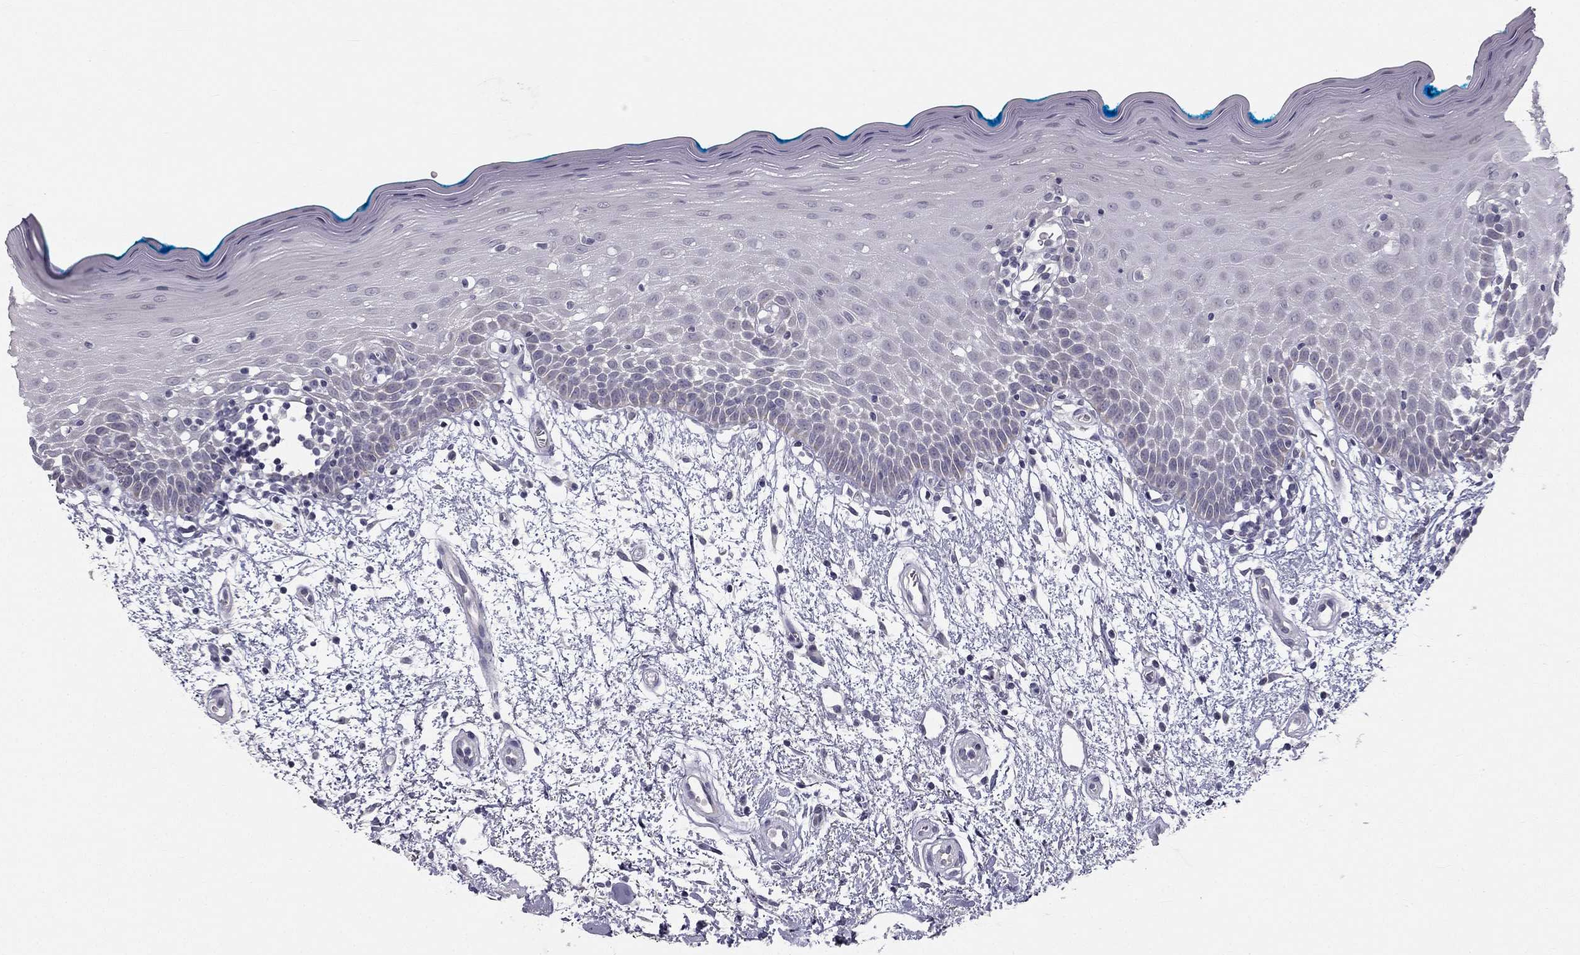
{"staining": {"intensity": "negative", "quantity": "none", "location": "none"}, "tissue": "oral mucosa", "cell_type": "Squamous epithelial cells", "image_type": "normal", "snomed": [{"axis": "morphology", "description": "Normal tissue, NOS"}, {"axis": "morphology", "description": "Squamous cell carcinoma, NOS"}, {"axis": "topography", "description": "Oral tissue"}, {"axis": "topography", "description": "Head-Neck"}], "caption": "Immunohistochemistry image of unremarkable oral mucosa: human oral mucosa stained with DAB demonstrates no significant protein positivity in squamous epithelial cells.", "gene": "C5orf49", "patient": {"sex": "female", "age": 75}}